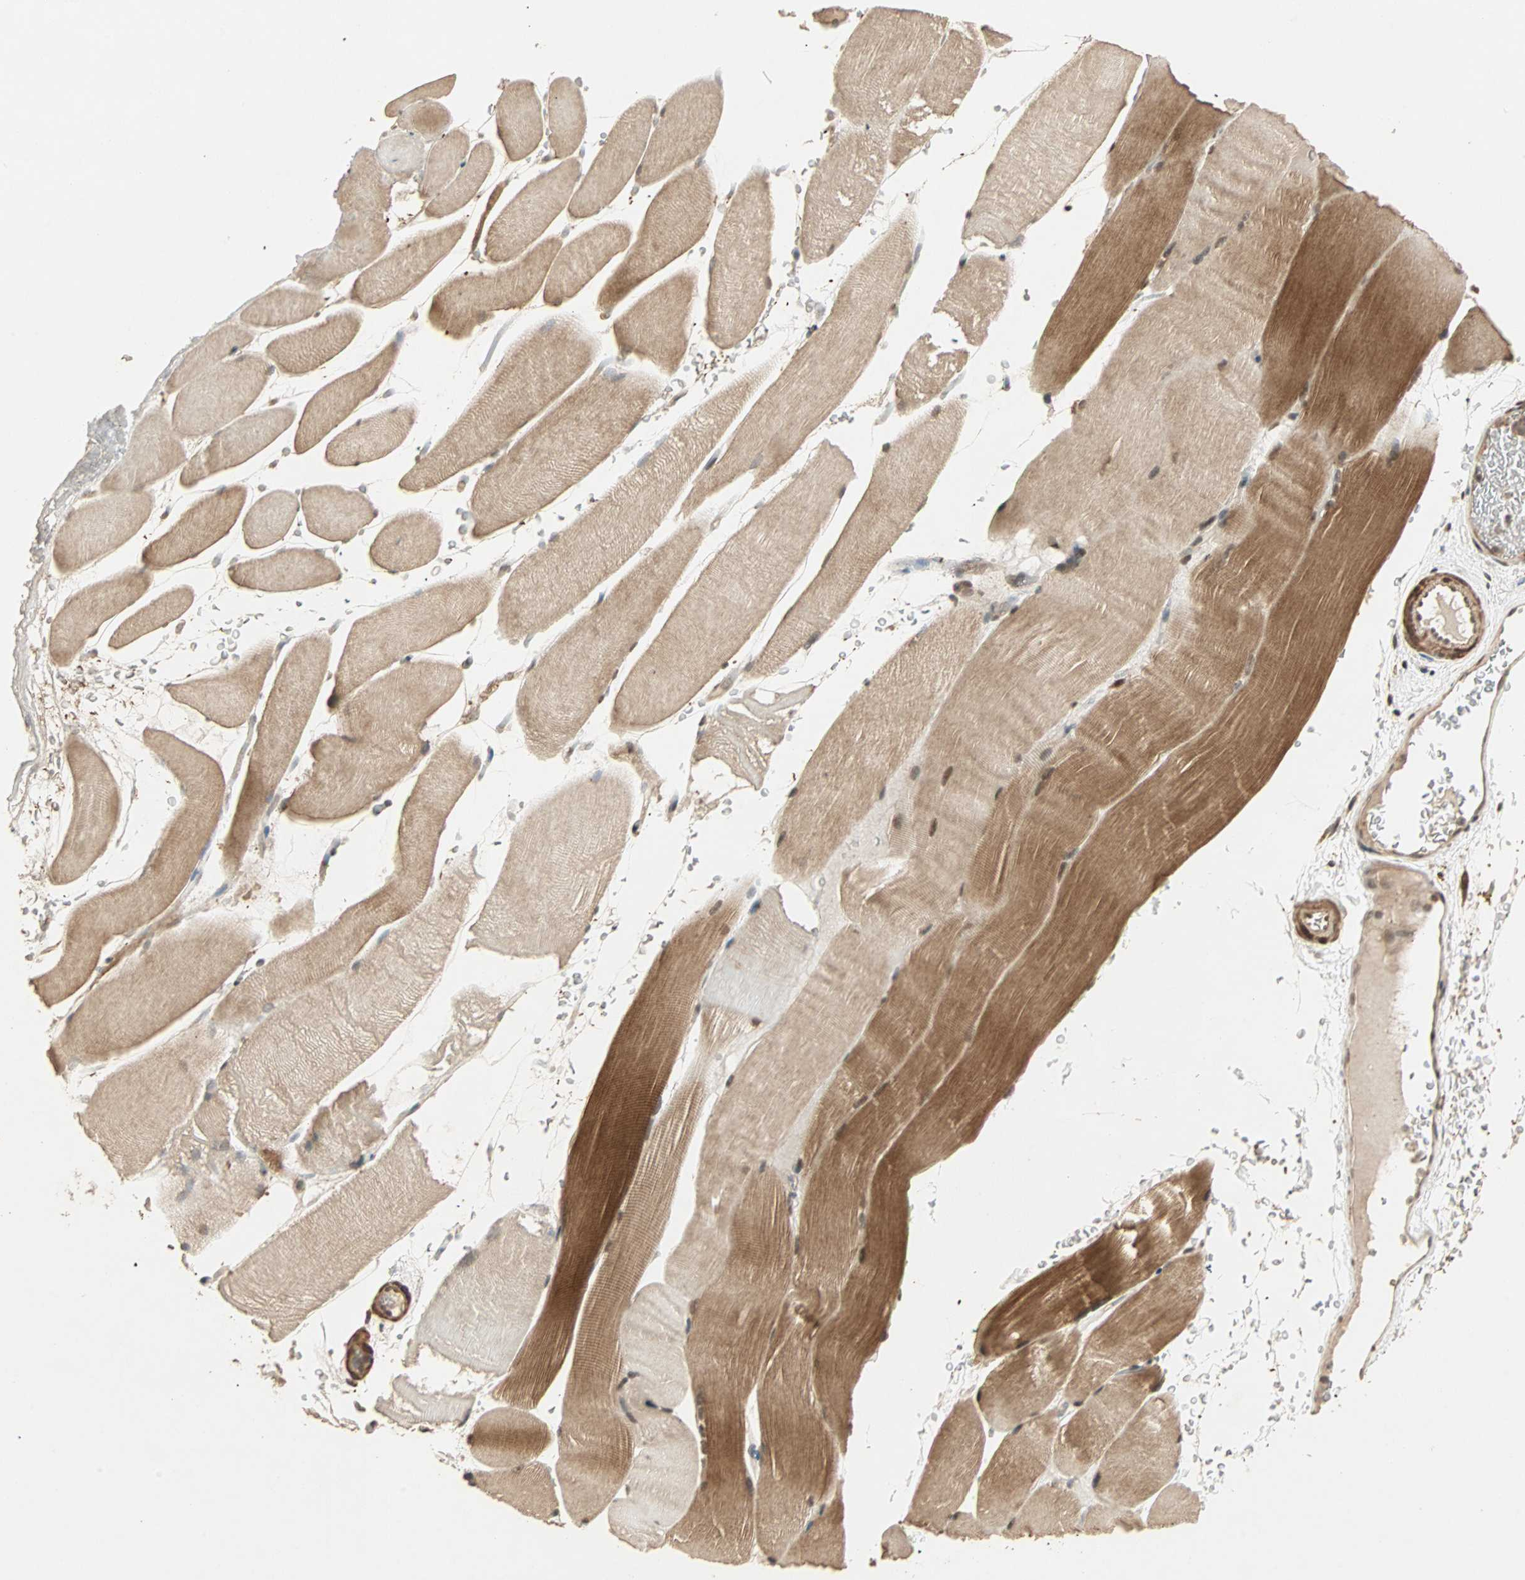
{"staining": {"intensity": "moderate", "quantity": "25%-75%", "location": "cytoplasmic/membranous,nuclear"}, "tissue": "skeletal muscle", "cell_type": "Myocytes", "image_type": "normal", "snomed": [{"axis": "morphology", "description": "Normal tissue, NOS"}, {"axis": "topography", "description": "Skeletal muscle"}], "caption": "Skeletal muscle stained for a protein (brown) demonstrates moderate cytoplasmic/membranous,nuclear positive staining in about 25%-75% of myocytes.", "gene": "ZSCAN31", "patient": {"sex": "female", "age": 37}}